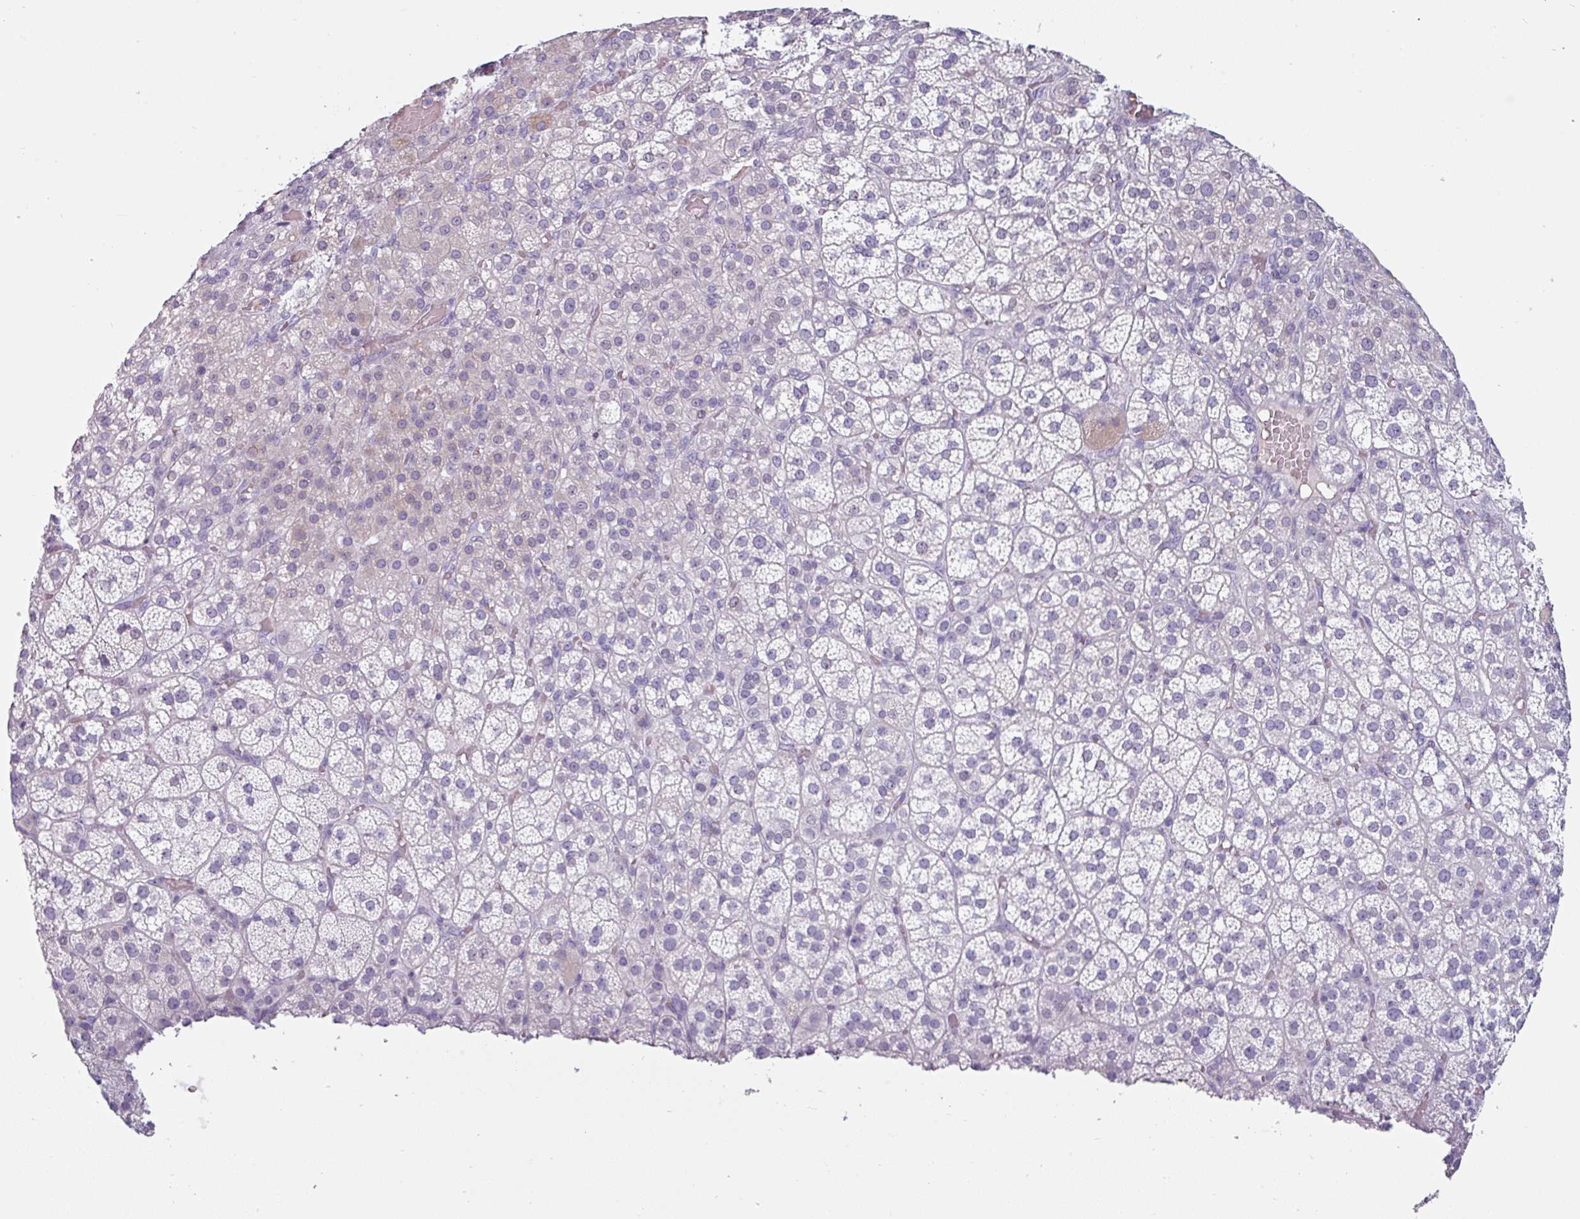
{"staining": {"intensity": "weak", "quantity": "<25%", "location": "cytoplasmic/membranous"}, "tissue": "adrenal gland", "cell_type": "Glandular cells", "image_type": "normal", "snomed": [{"axis": "morphology", "description": "Normal tissue, NOS"}, {"axis": "topography", "description": "Adrenal gland"}], "caption": "Immunohistochemical staining of benign adrenal gland shows no significant staining in glandular cells. (DAB (3,3'-diaminobenzidine) immunohistochemistry (IHC) visualized using brightfield microscopy, high magnification).", "gene": "CLCA1", "patient": {"sex": "female", "age": 60}}